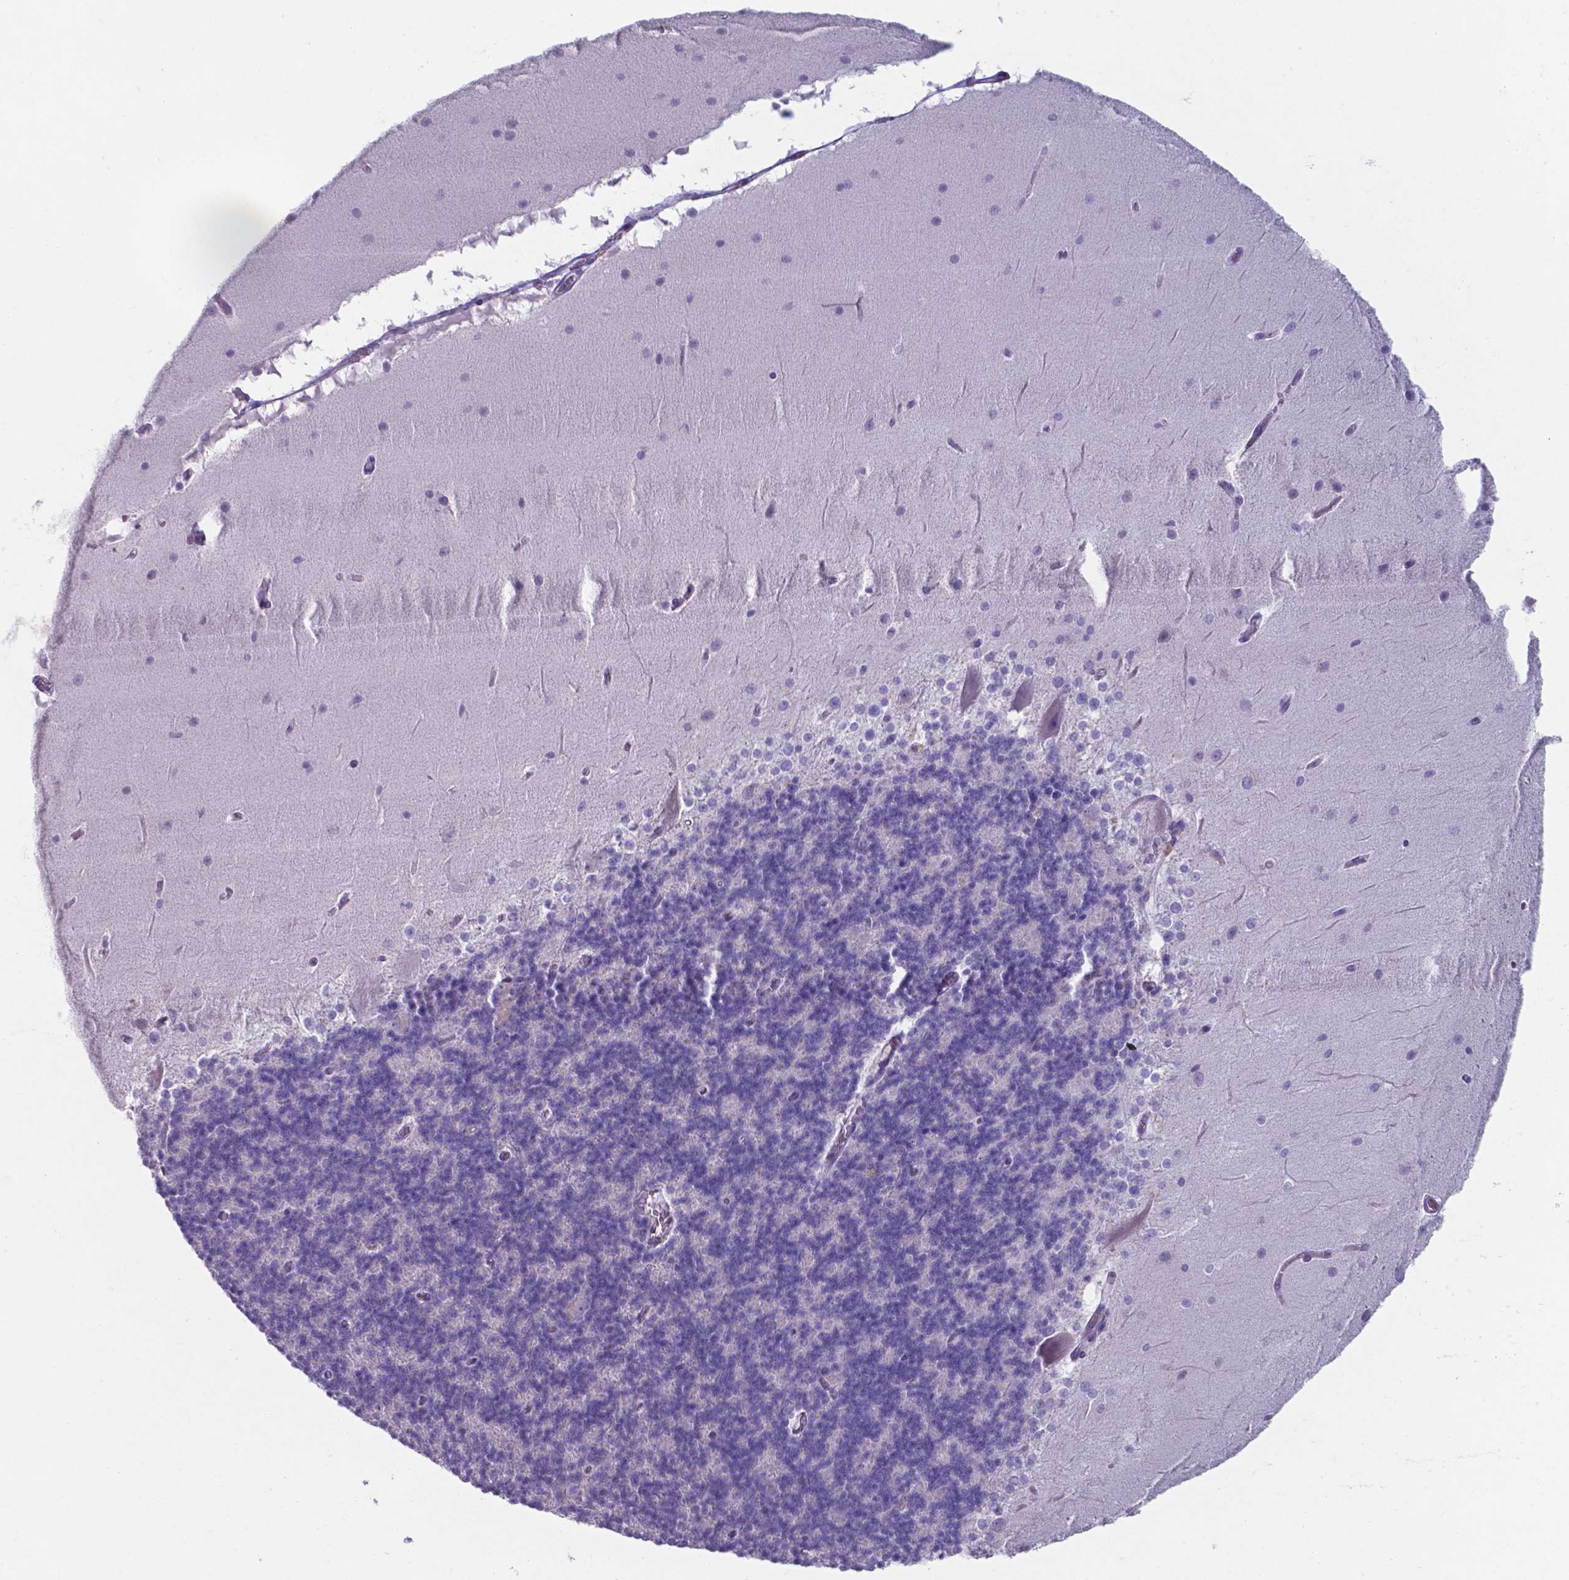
{"staining": {"intensity": "negative", "quantity": "none", "location": "none"}, "tissue": "cerebellum", "cell_type": "Cells in granular layer", "image_type": "normal", "snomed": [{"axis": "morphology", "description": "Normal tissue, NOS"}, {"axis": "topography", "description": "Cerebellum"}], "caption": "The immunohistochemistry micrograph has no significant staining in cells in granular layer of cerebellum. (DAB immunohistochemistry (IHC) visualized using brightfield microscopy, high magnification).", "gene": "UBE2J1", "patient": {"sex": "female", "age": 19}}